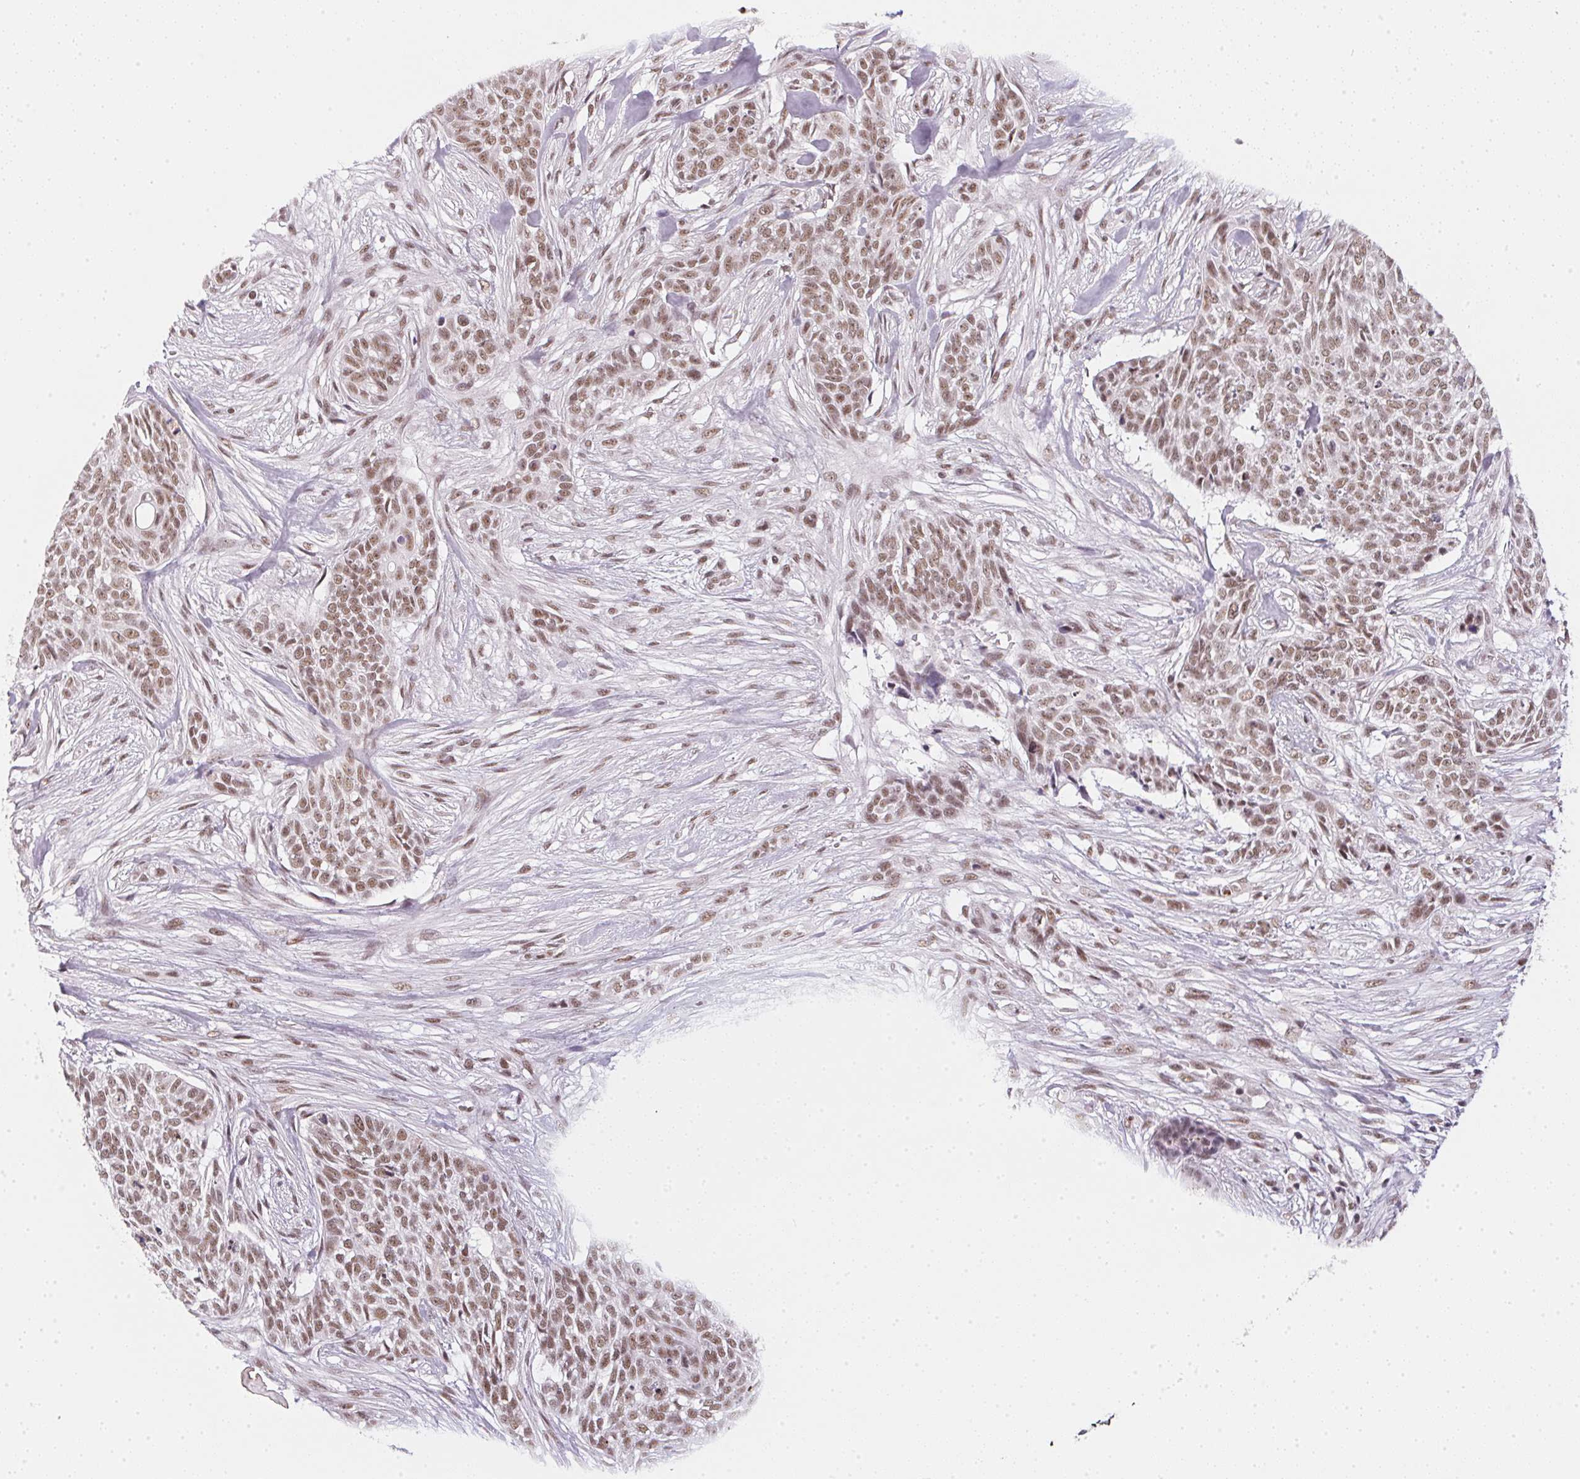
{"staining": {"intensity": "moderate", "quantity": ">75%", "location": "nuclear"}, "tissue": "skin cancer", "cell_type": "Tumor cells", "image_type": "cancer", "snomed": [{"axis": "morphology", "description": "Basal cell carcinoma"}, {"axis": "topography", "description": "Skin"}], "caption": "Skin cancer (basal cell carcinoma) stained with DAB (3,3'-diaminobenzidine) immunohistochemistry (IHC) demonstrates medium levels of moderate nuclear expression in about >75% of tumor cells.", "gene": "SRSF7", "patient": {"sex": "male", "age": 74}}